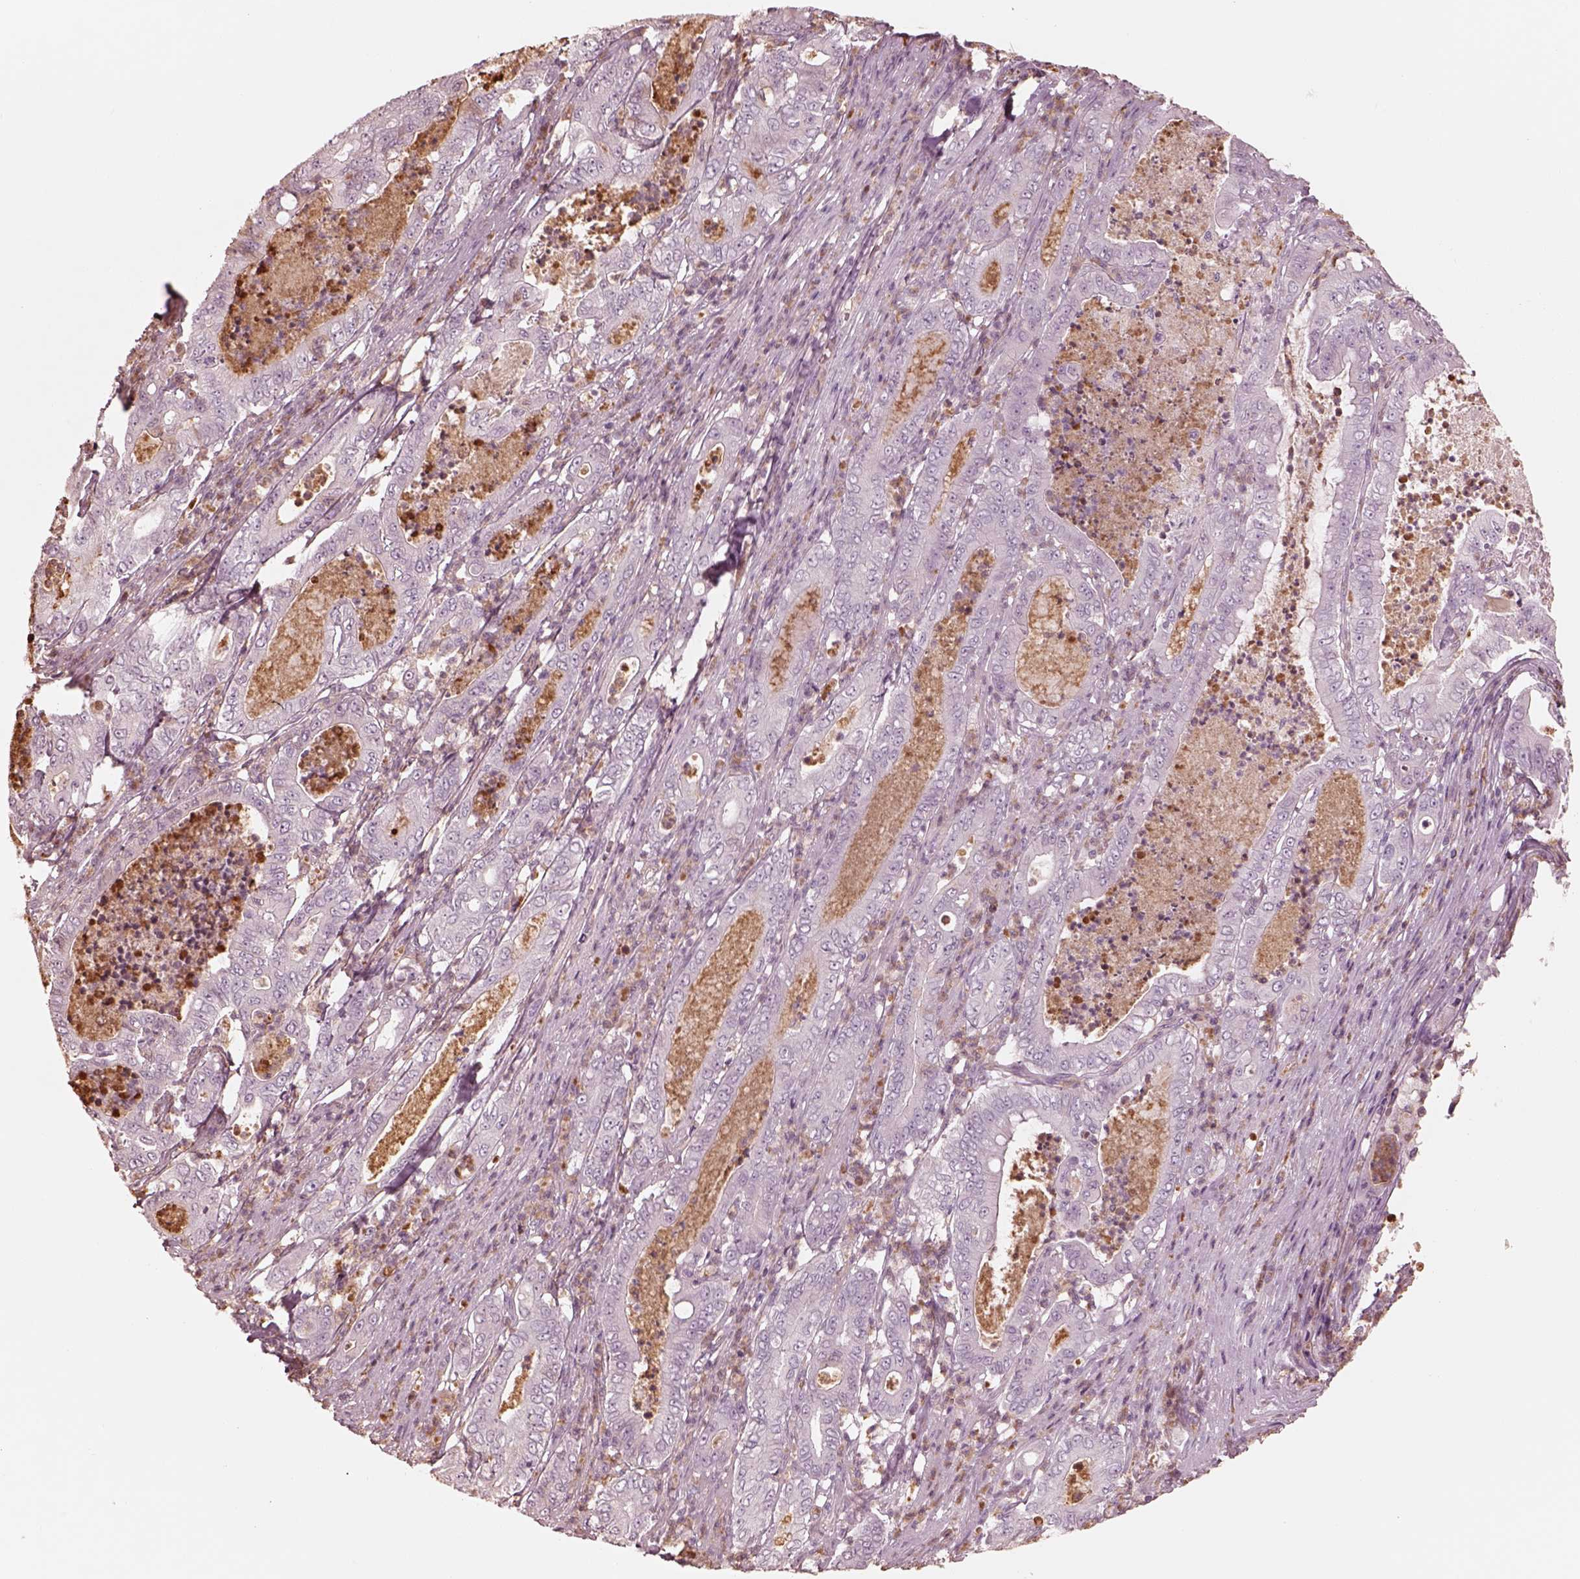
{"staining": {"intensity": "negative", "quantity": "none", "location": "none"}, "tissue": "pancreatic cancer", "cell_type": "Tumor cells", "image_type": "cancer", "snomed": [{"axis": "morphology", "description": "Adenocarcinoma, NOS"}, {"axis": "topography", "description": "Pancreas"}], "caption": "There is no significant expression in tumor cells of pancreatic cancer (adenocarcinoma).", "gene": "GPRIN1", "patient": {"sex": "male", "age": 71}}